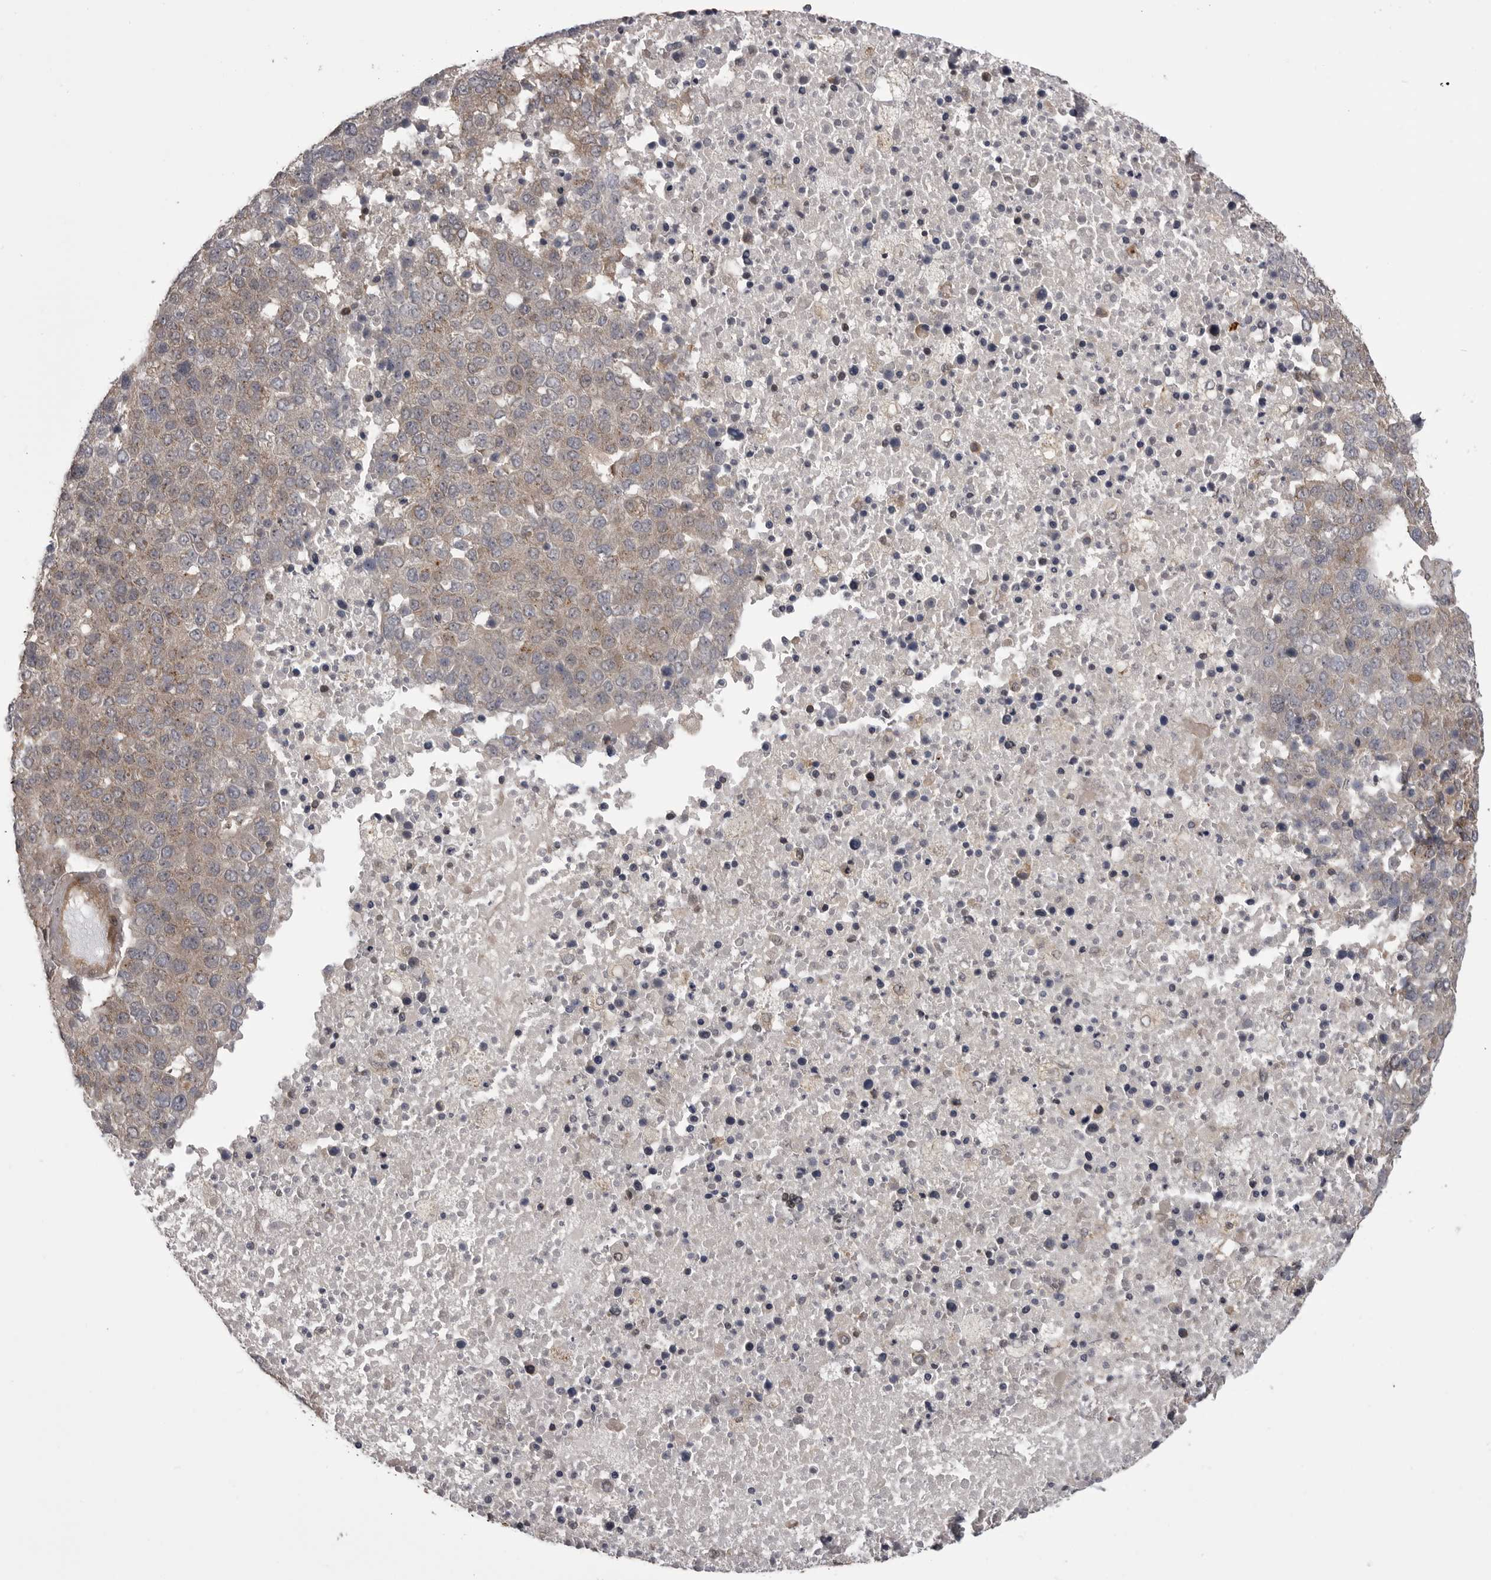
{"staining": {"intensity": "weak", "quantity": ">75%", "location": "cytoplasmic/membranous"}, "tissue": "pancreatic cancer", "cell_type": "Tumor cells", "image_type": "cancer", "snomed": [{"axis": "morphology", "description": "Adenocarcinoma, NOS"}, {"axis": "topography", "description": "Pancreas"}], "caption": "Immunohistochemical staining of human pancreatic cancer displays weak cytoplasmic/membranous protein positivity in about >75% of tumor cells. (Brightfield microscopy of DAB IHC at high magnification).", "gene": "PDCL", "patient": {"sex": "female", "age": 61}}